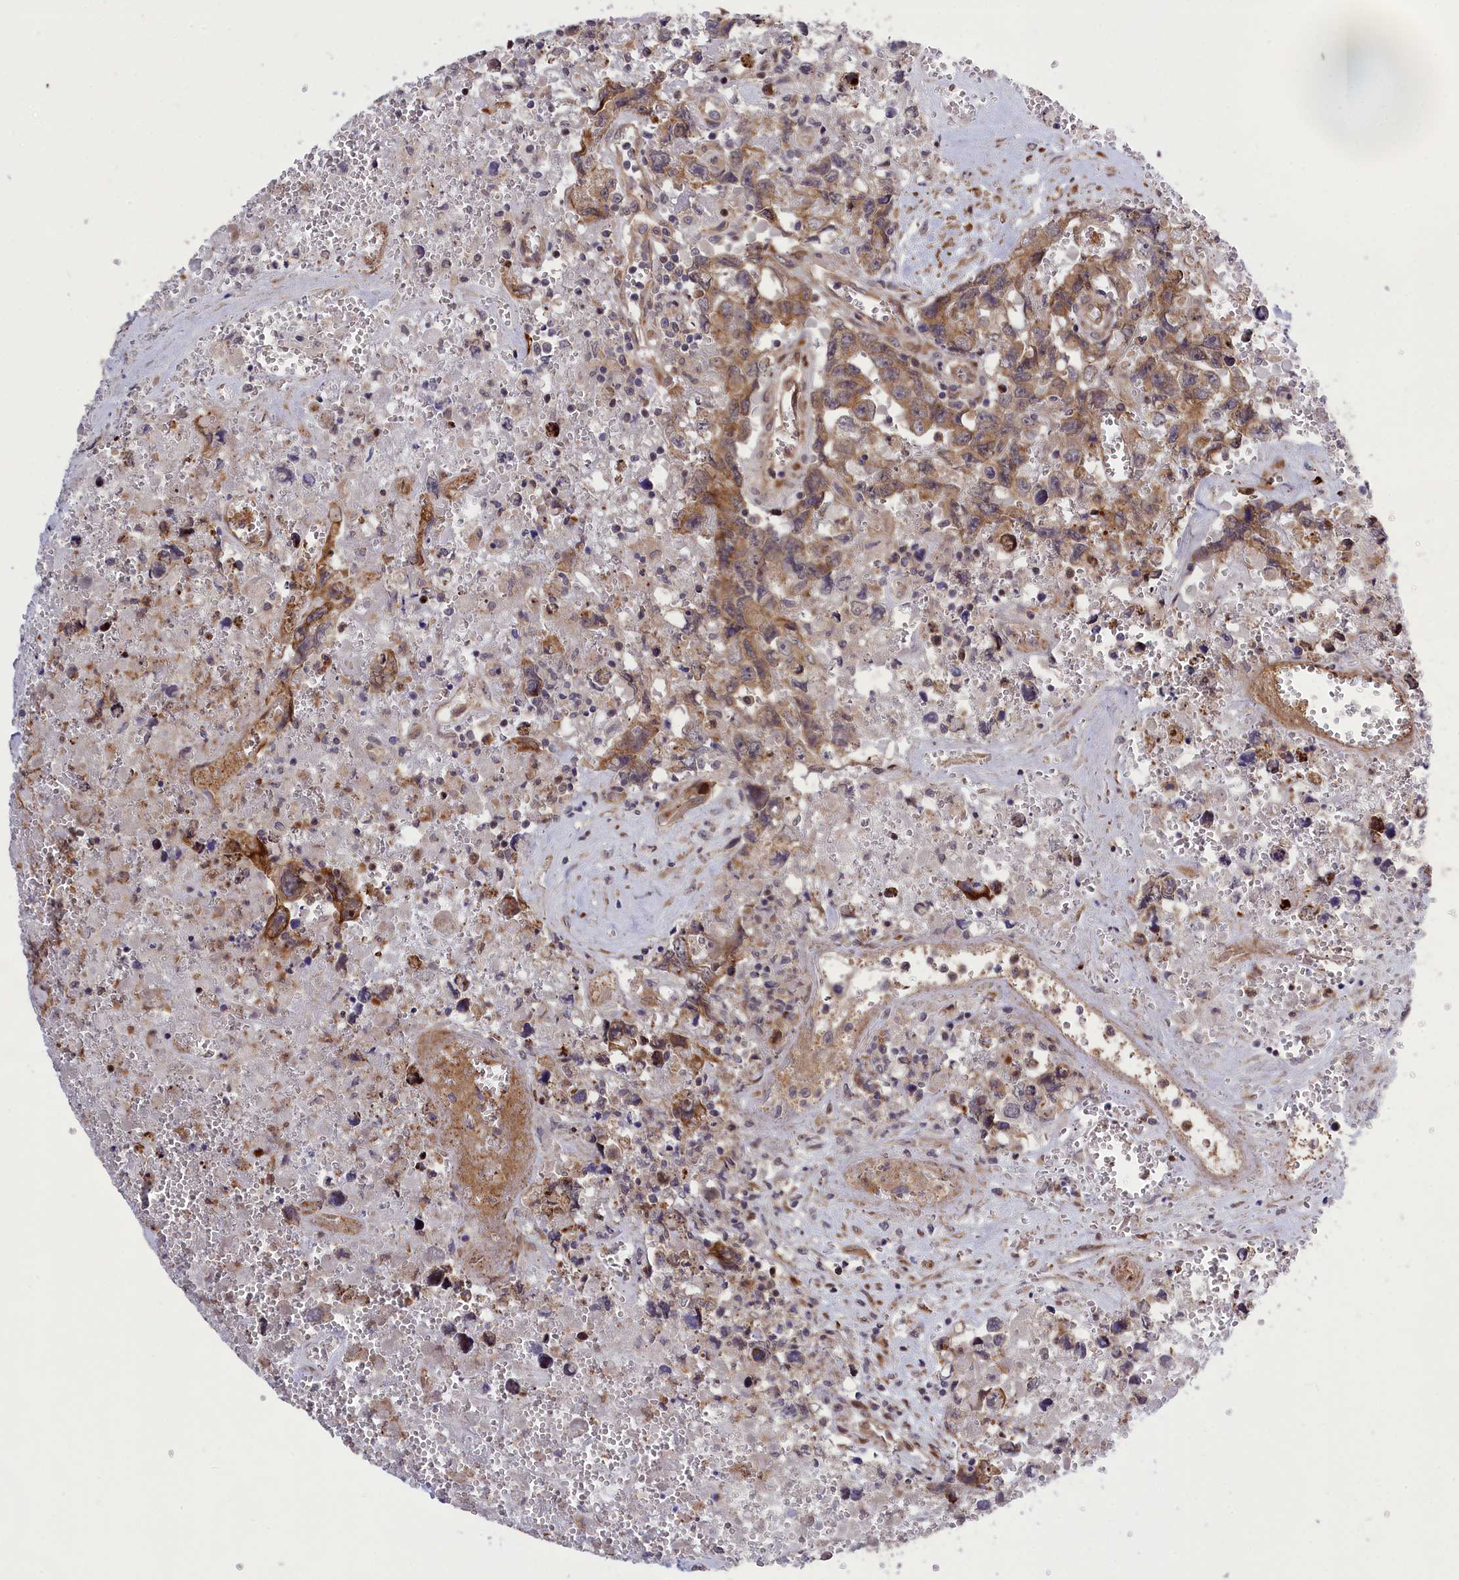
{"staining": {"intensity": "moderate", "quantity": ">75%", "location": "cytoplasmic/membranous"}, "tissue": "testis cancer", "cell_type": "Tumor cells", "image_type": "cancer", "snomed": [{"axis": "morphology", "description": "Carcinoma, Embryonal, NOS"}, {"axis": "topography", "description": "Testis"}], "caption": "Immunohistochemical staining of human testis cancer demonstrates medium levels of moderate cytoplasmic/membranous staining in about >75% of tumor cells. (DAB = brown stain, brightfield microscopy at high magnification).", "gene": "DDX60L", "patient": {"sex": "male", "age": 31}}